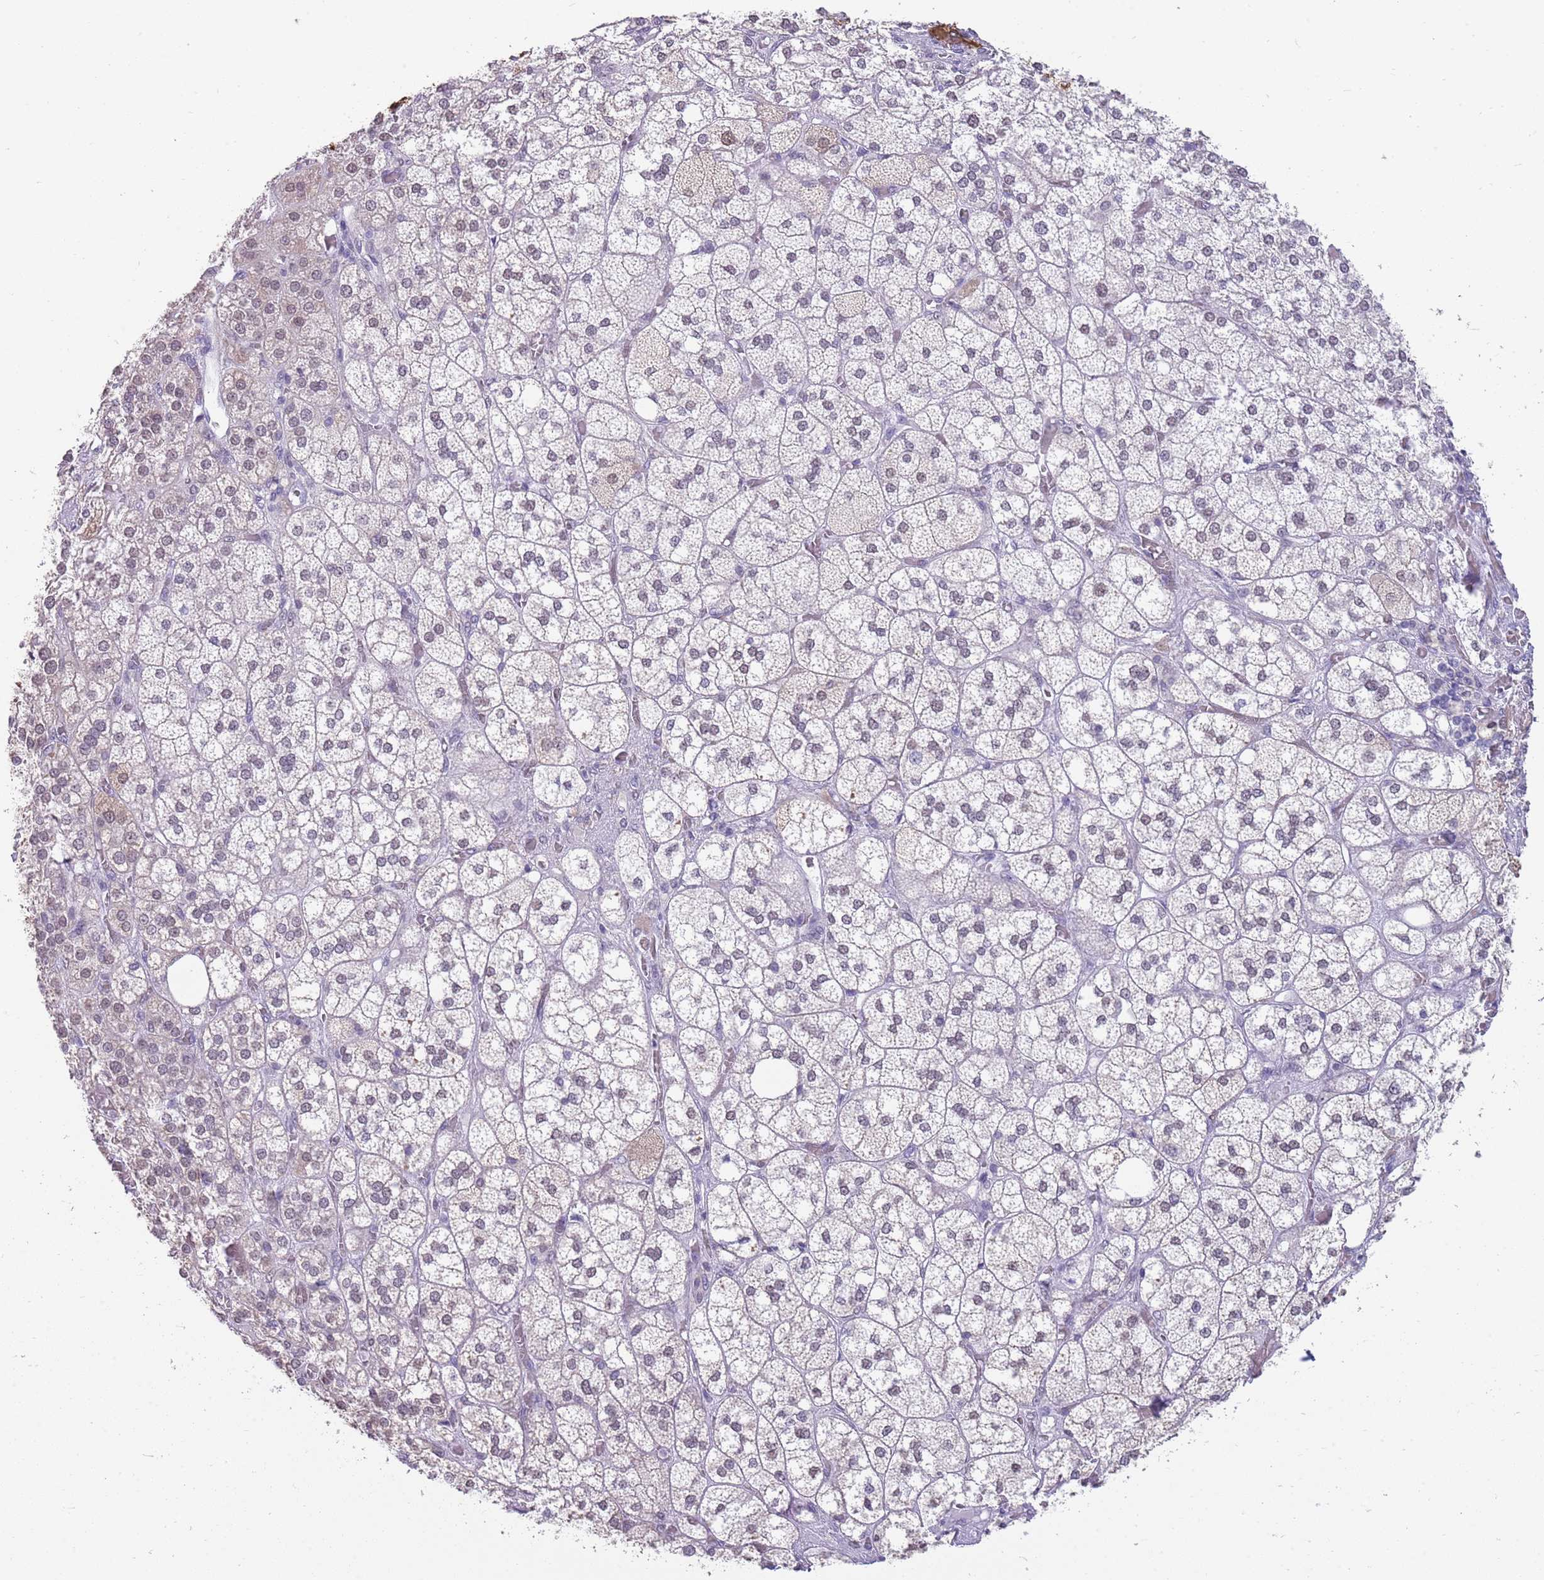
{"staining": {"intensity": "negative", "quantity": "none", "location": "none"}, "tissue": "adrenal gland", "cell_type": "Glandular cells", "image_type": "normal", "snomed": [{"axis": "morphology", "description": "Normal tissue, NOS"}, {"axis": "topography", "description": "Adrenal gland"}], "caption": "The histopathology image shows no staining of glandular cells in unremarkable adrenal gland.", "gene": "SEPHS2", "patient": {"sex": "male", "age": 61}}